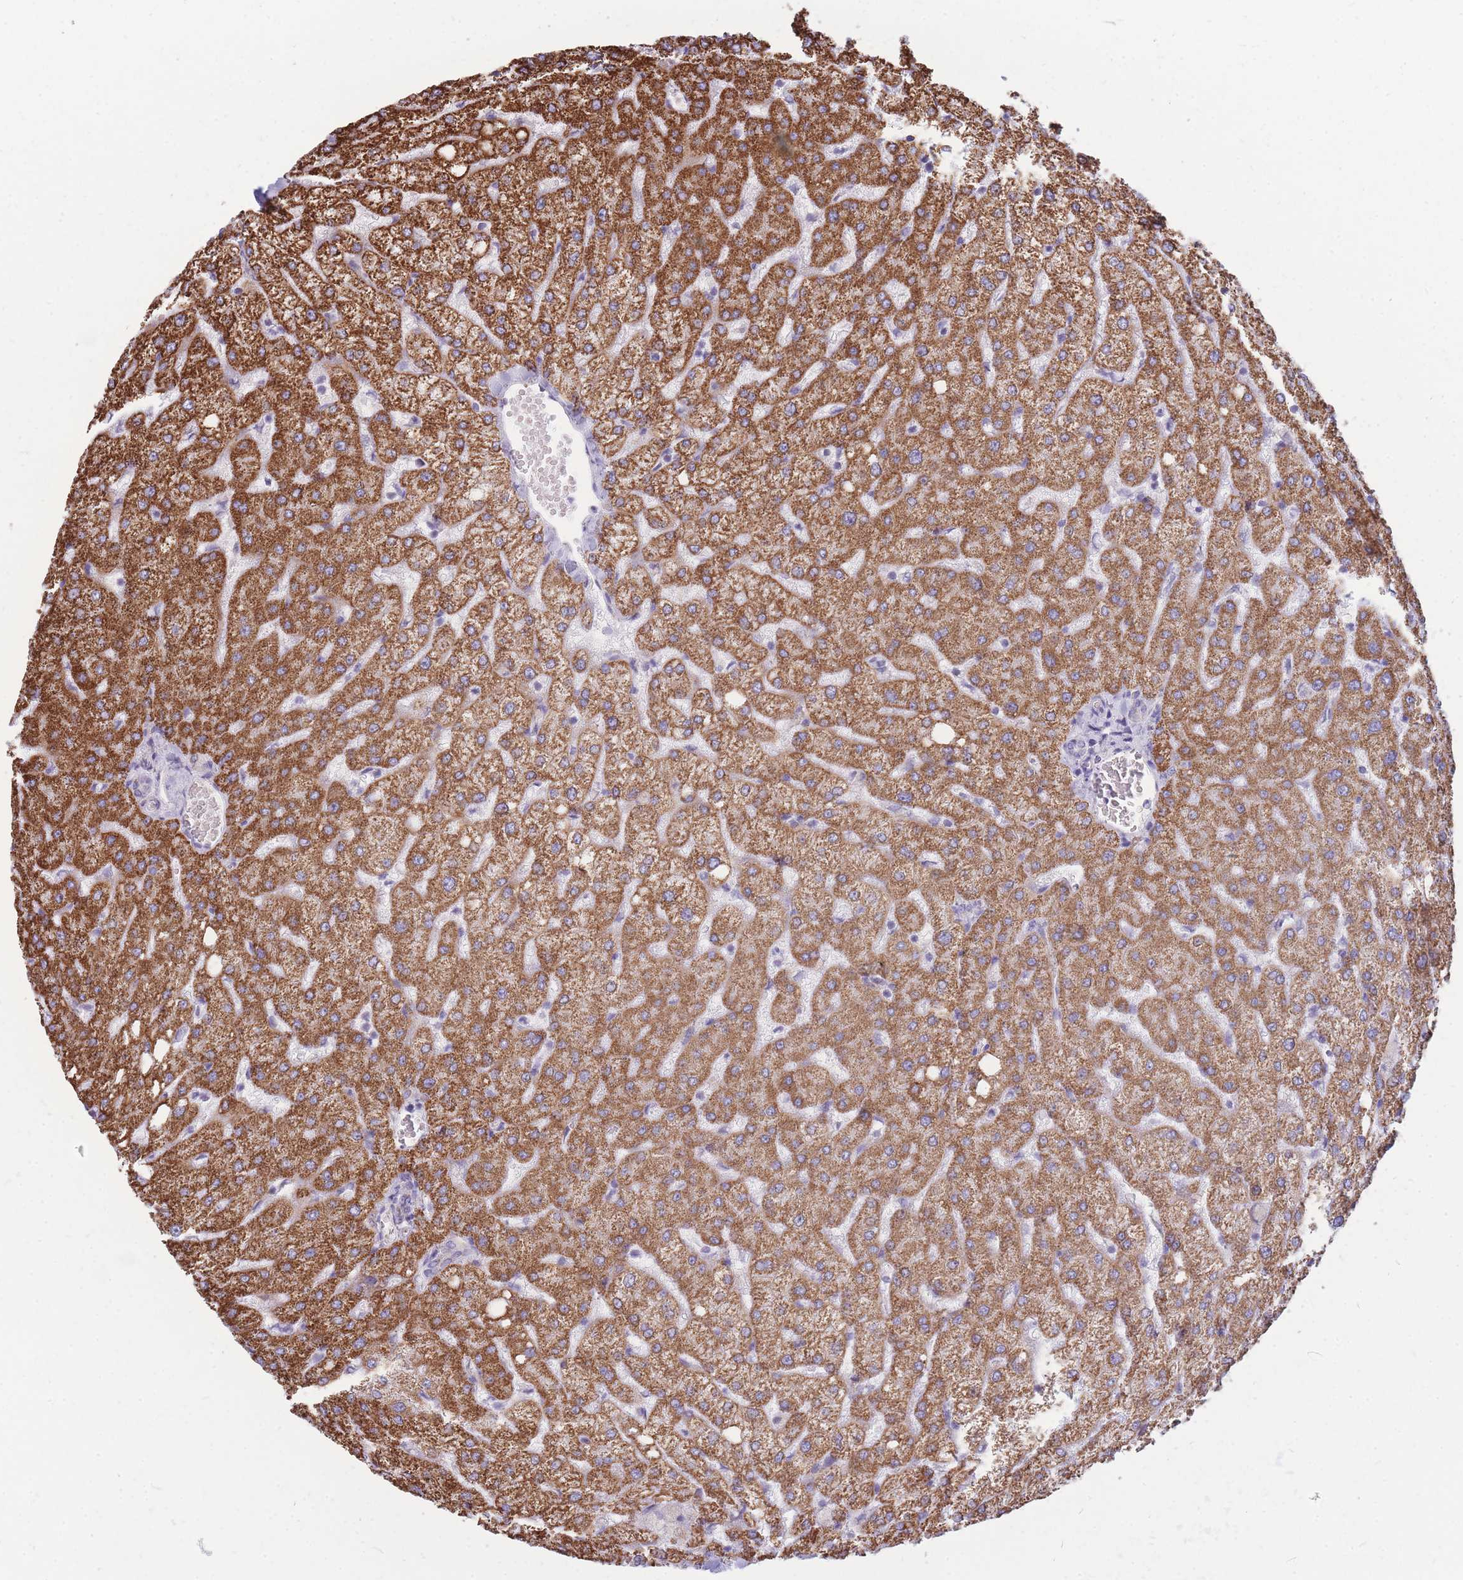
{"staining": {"intensity": "negative", "quantity": "none", "location": "none"}, "tissue": "liver", "cell_type": "Cholangiocytes", "image_type": "normal", "snomed": [{"axis": "morphology", "description": "Normal tissue, NOS"}, {"axis": "topography", "description": "Liver"}], "caption": "This is a micrograph of immunohistochemistry staining of unremarkable liver, which shows no positivity in cholangiocytes.", "gene": "PCSK1", "patient": {"sex": "female", "age": 54}}